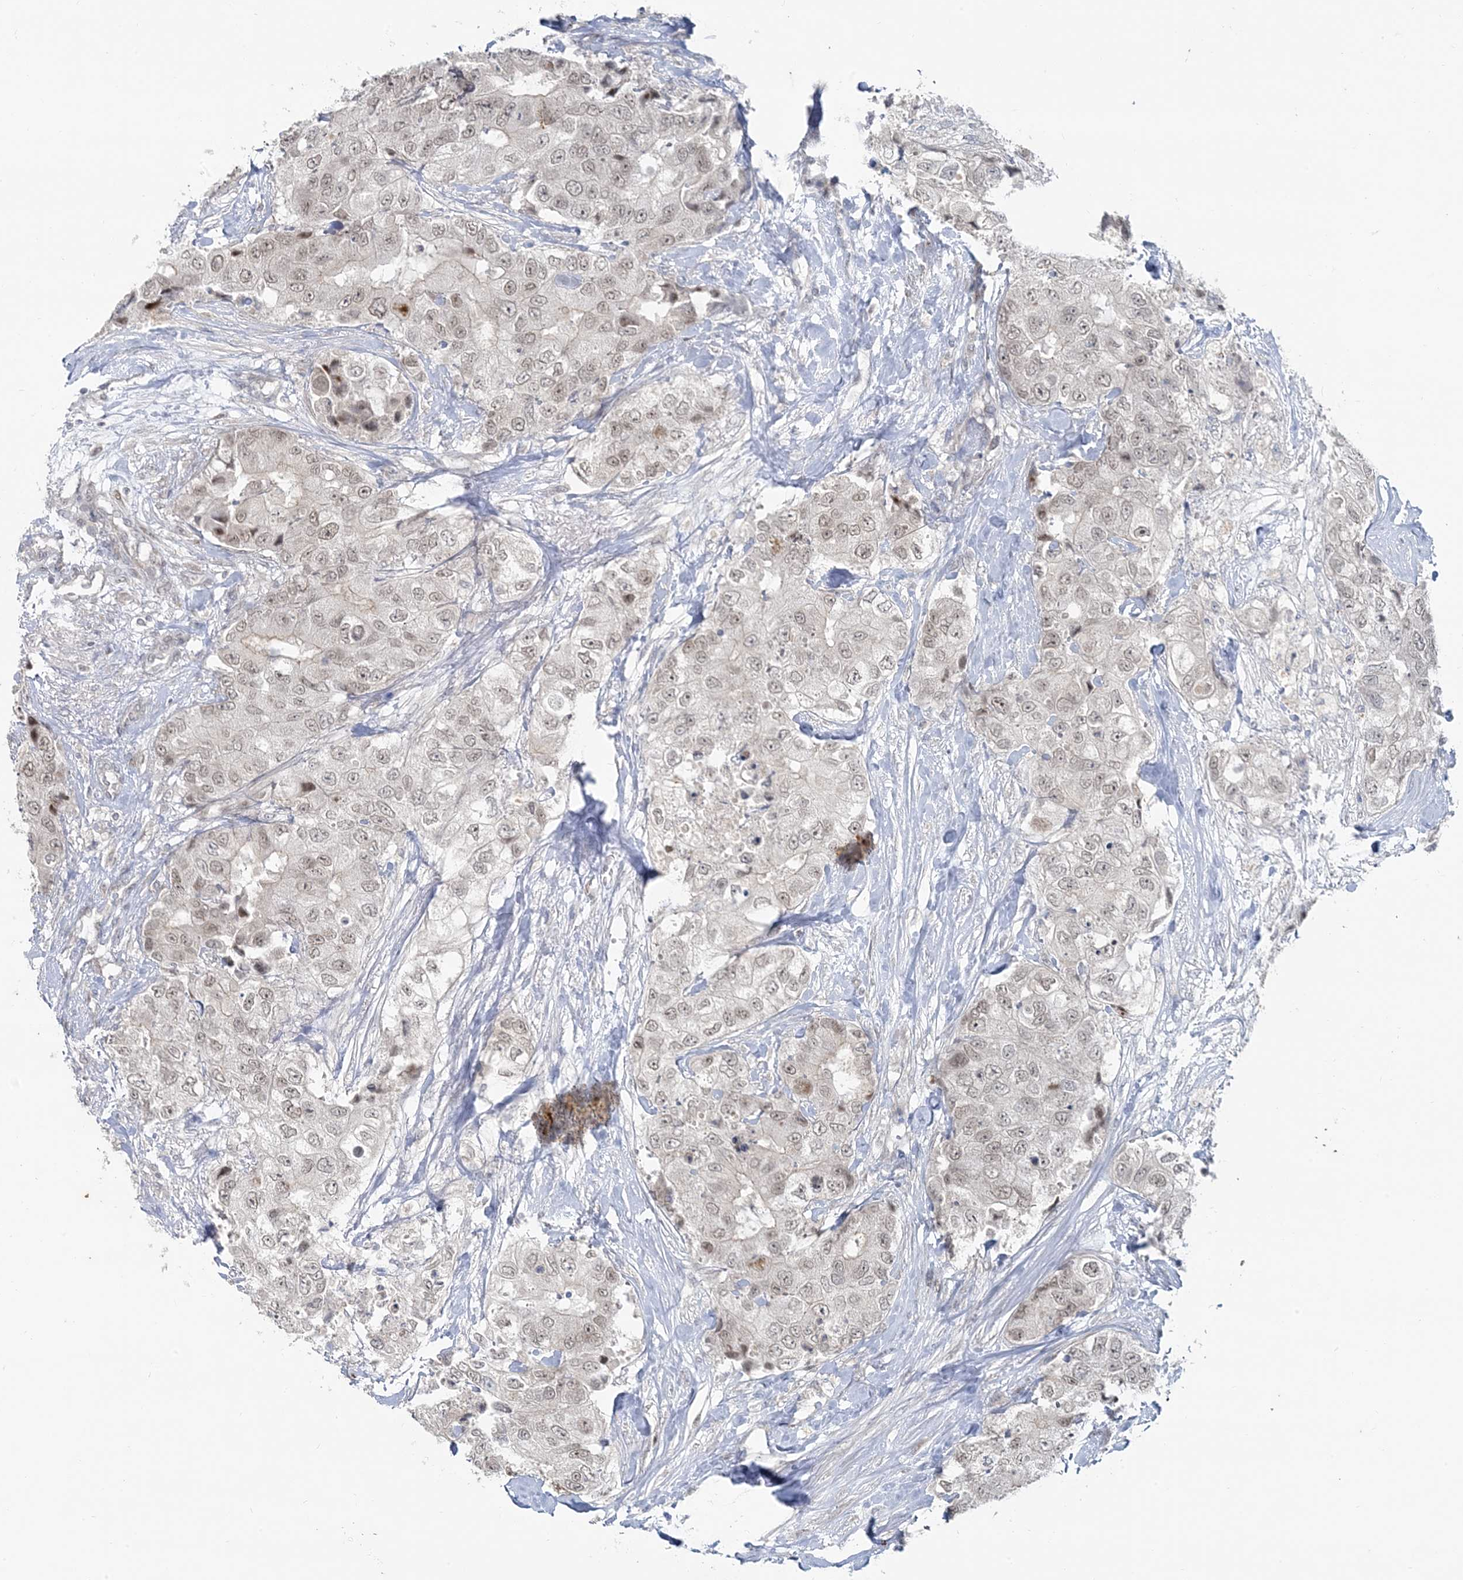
{"staining": {"intensity": "weak", "quantity": ">75%", "location": "nuclear"}, "tissue": "breast cancer", "cell_type": "Tumor cells", "image_type": "cancer", "snomed": [{"axis": "morphology", "description": "Duct carcinoma"}, {"axis": "topography", "description": "Breast"}], "caption": "Protein analysis of breast cancer tissue reveals weak nuclear staining in about >75% of tumor cells.", "gene": "LEXM", "patient": {"sex": "female", "age": 62}}